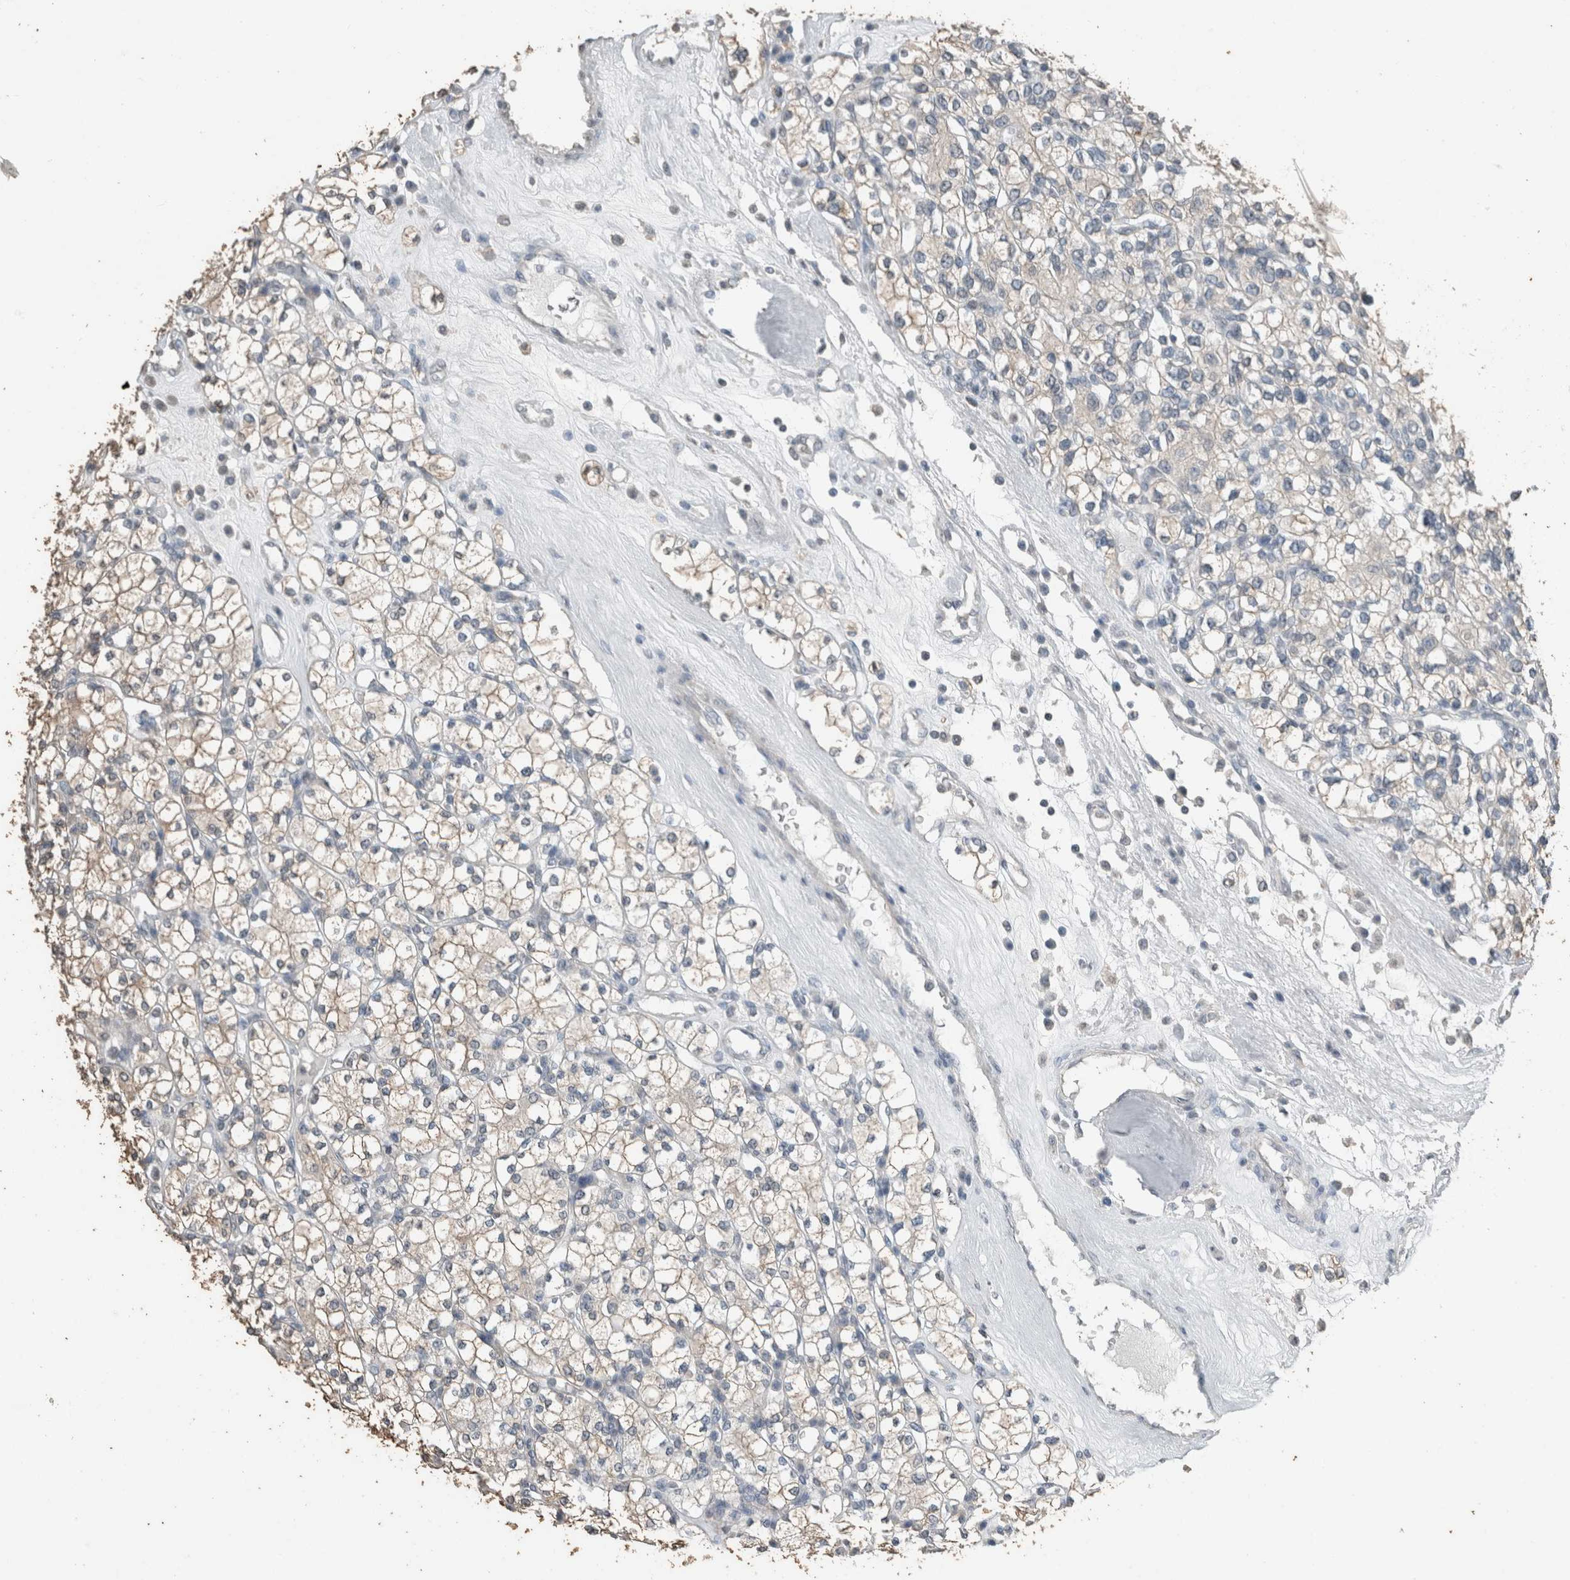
{"staining": {"intensity": "weak", "quantity": "25%-75%", "location": "cytoplasmic/membranous"}, "tissue": "renal cancer", "cell_type": "Tumor cells", "image_type": "cancer", "snomed": [{"axis": "morphology", "description": "Adenocarcinoma, NOS"}, {"axis": "topography", "description": "Kidney"}], "caption": "Protein expression analysis of renal adenocarcinoma demonstrates weak cytoplasmic/membranous staining in approximately 25%-75% of tumor cells. The protein is shown in brown color, while the nuclei are stained blue.", "gene": "ACVR2B", "patient": {"sex": "male", "age": 77}}